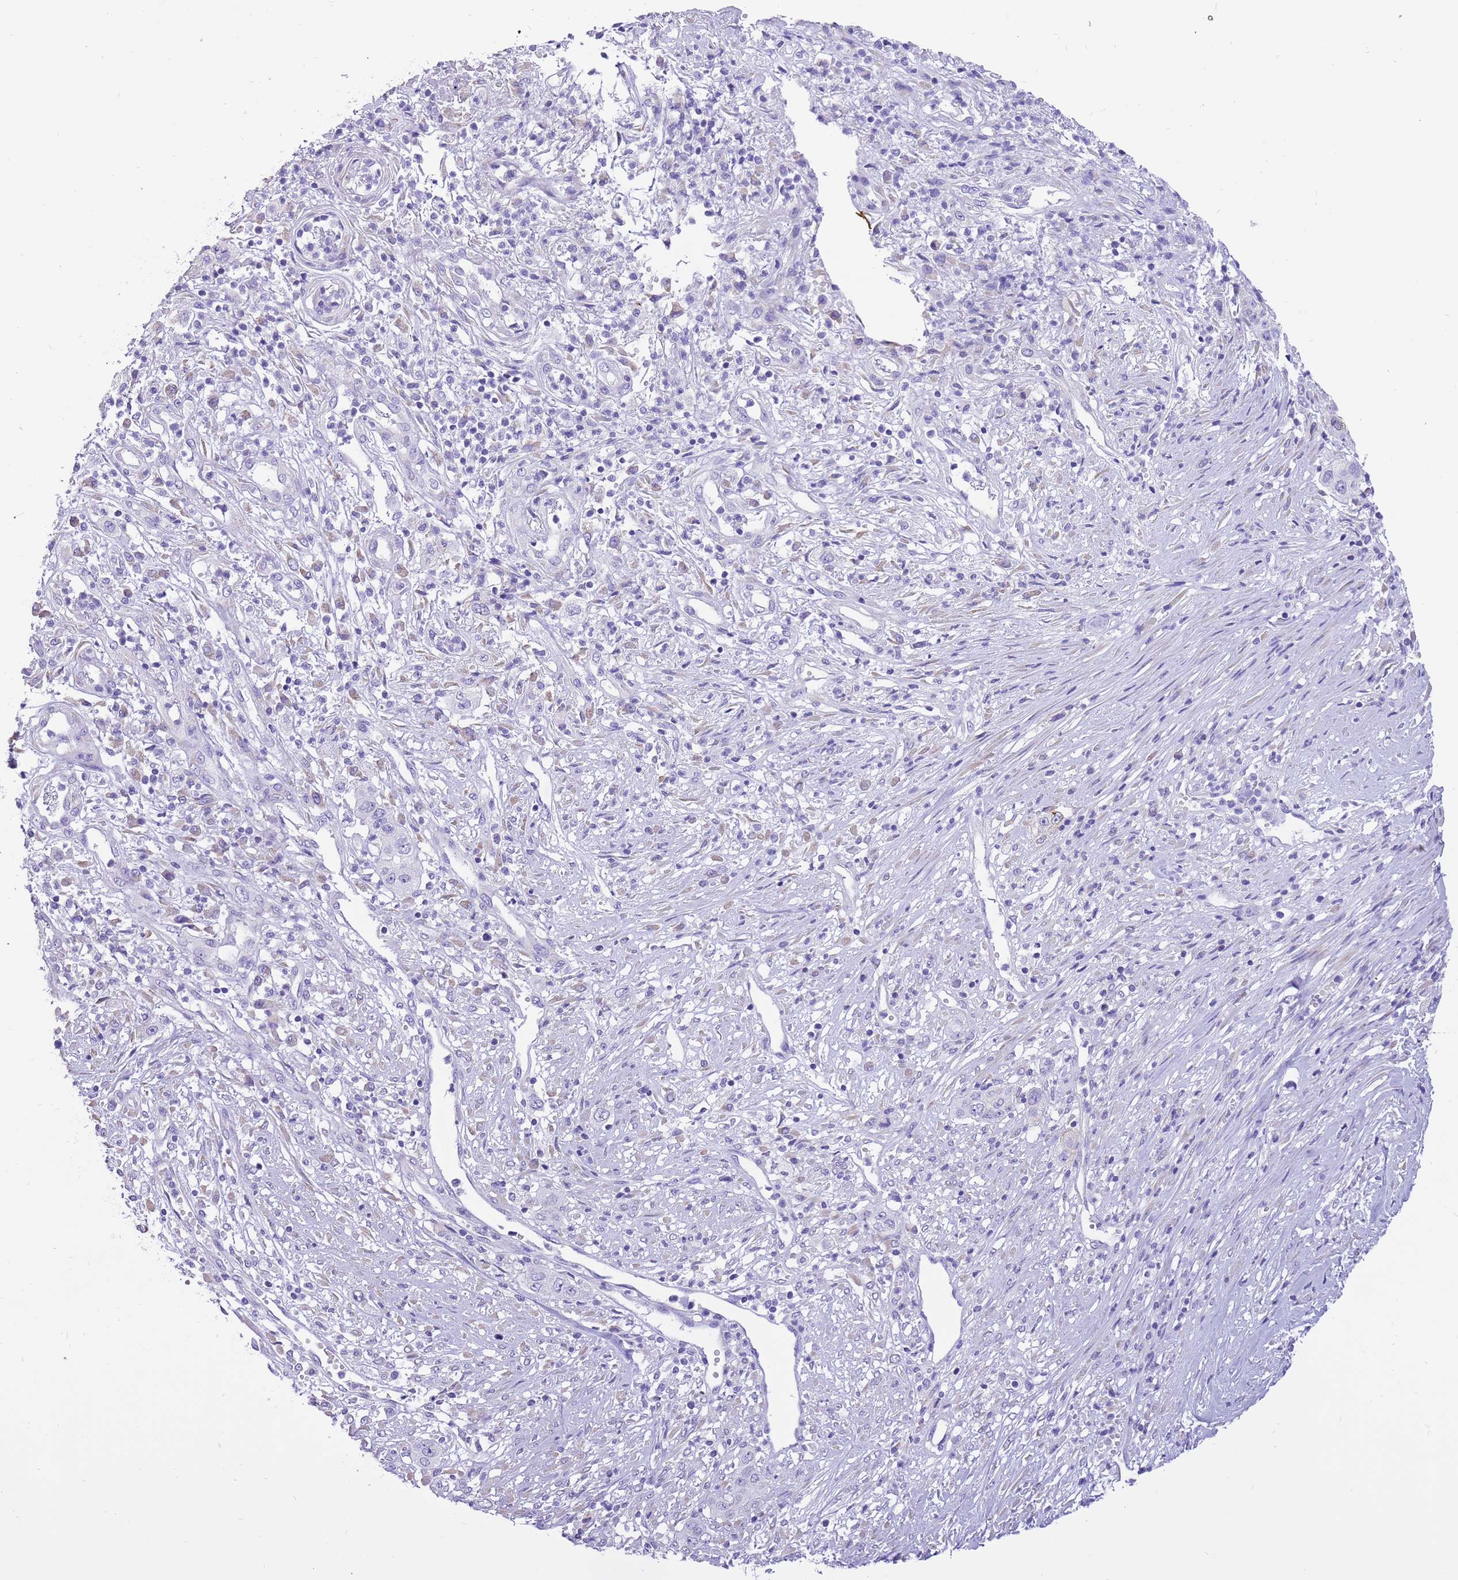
{"staining": {"intensity": "moderate", "quantity": "<25%", "location": "cytoplasmic/membranous"}, "tissue": "stomach cancer", "cell_type": "Tumor cells", "image_type": "cancer", "snomed": [{"axis": "morphology", "description": "Adenocarcinoma, NOS"}, {"axis": "topography", "description": "Stomach, upper"}], "caption": "Stomach cancer (adenocarcinoma) stained for a protein reveals moderate cytoplasmic/membranous positivity in tumor cells.", "gene": "R3HDM4", "patient": {"sex": "male", "age": 62}}